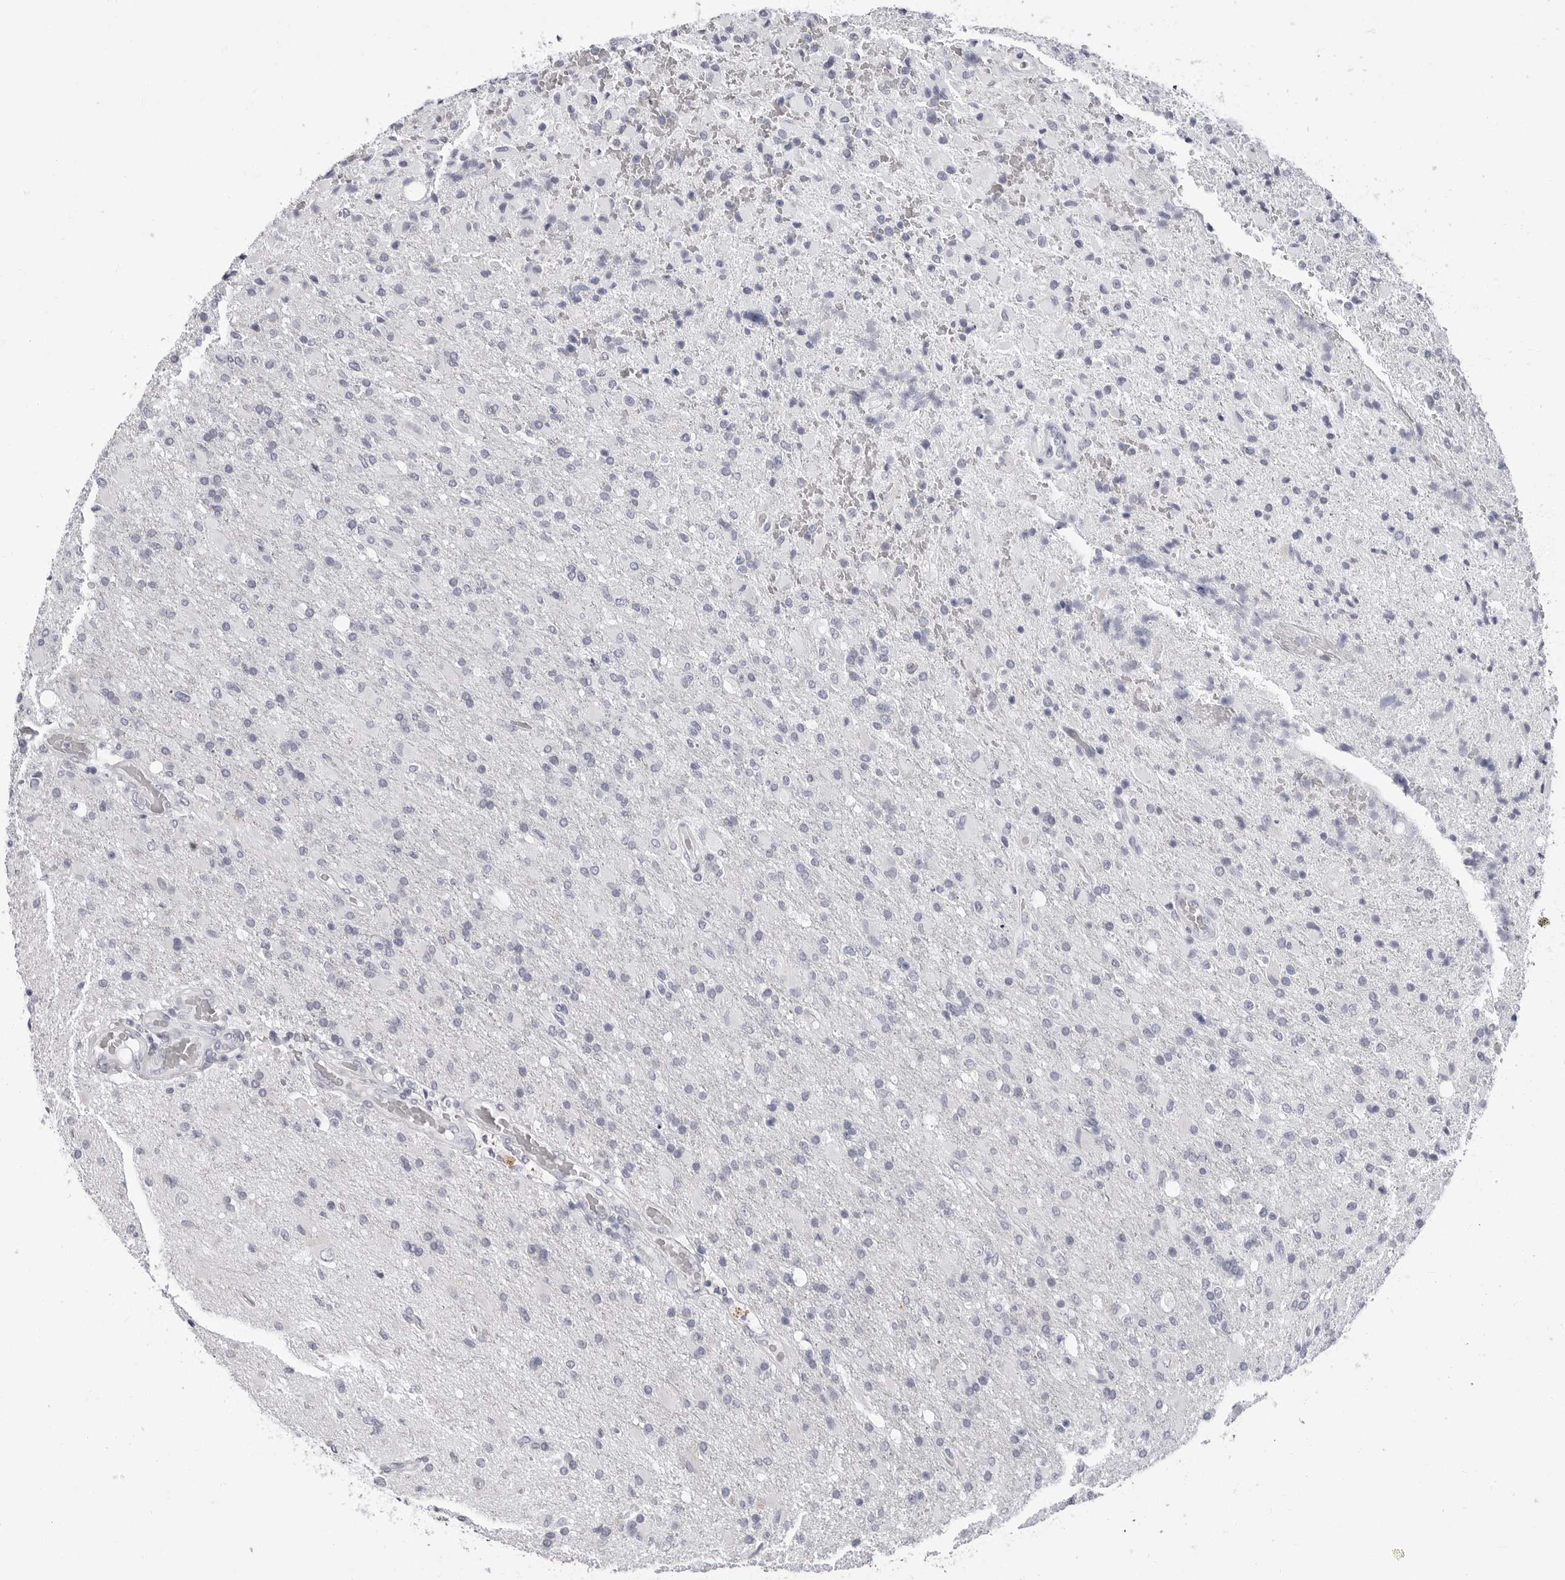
{"staining": {"intensity": "negative", "quantity": "none", "location": "none"}, "tissue": "glioma", "cell_type": "Tumor cells", "image_type": "cancer", "snomed": [{"axis": "morphology", "description": "Glioma, malignant, High grade"}, {"axis": "topography", "description": "Brain"}], "caption": "DAB immunohistochemical staining of human glioma shows no significant staining in tumor cells.", "gene": "ERICH3", "patient": {"sex": "male", "age": 71}}